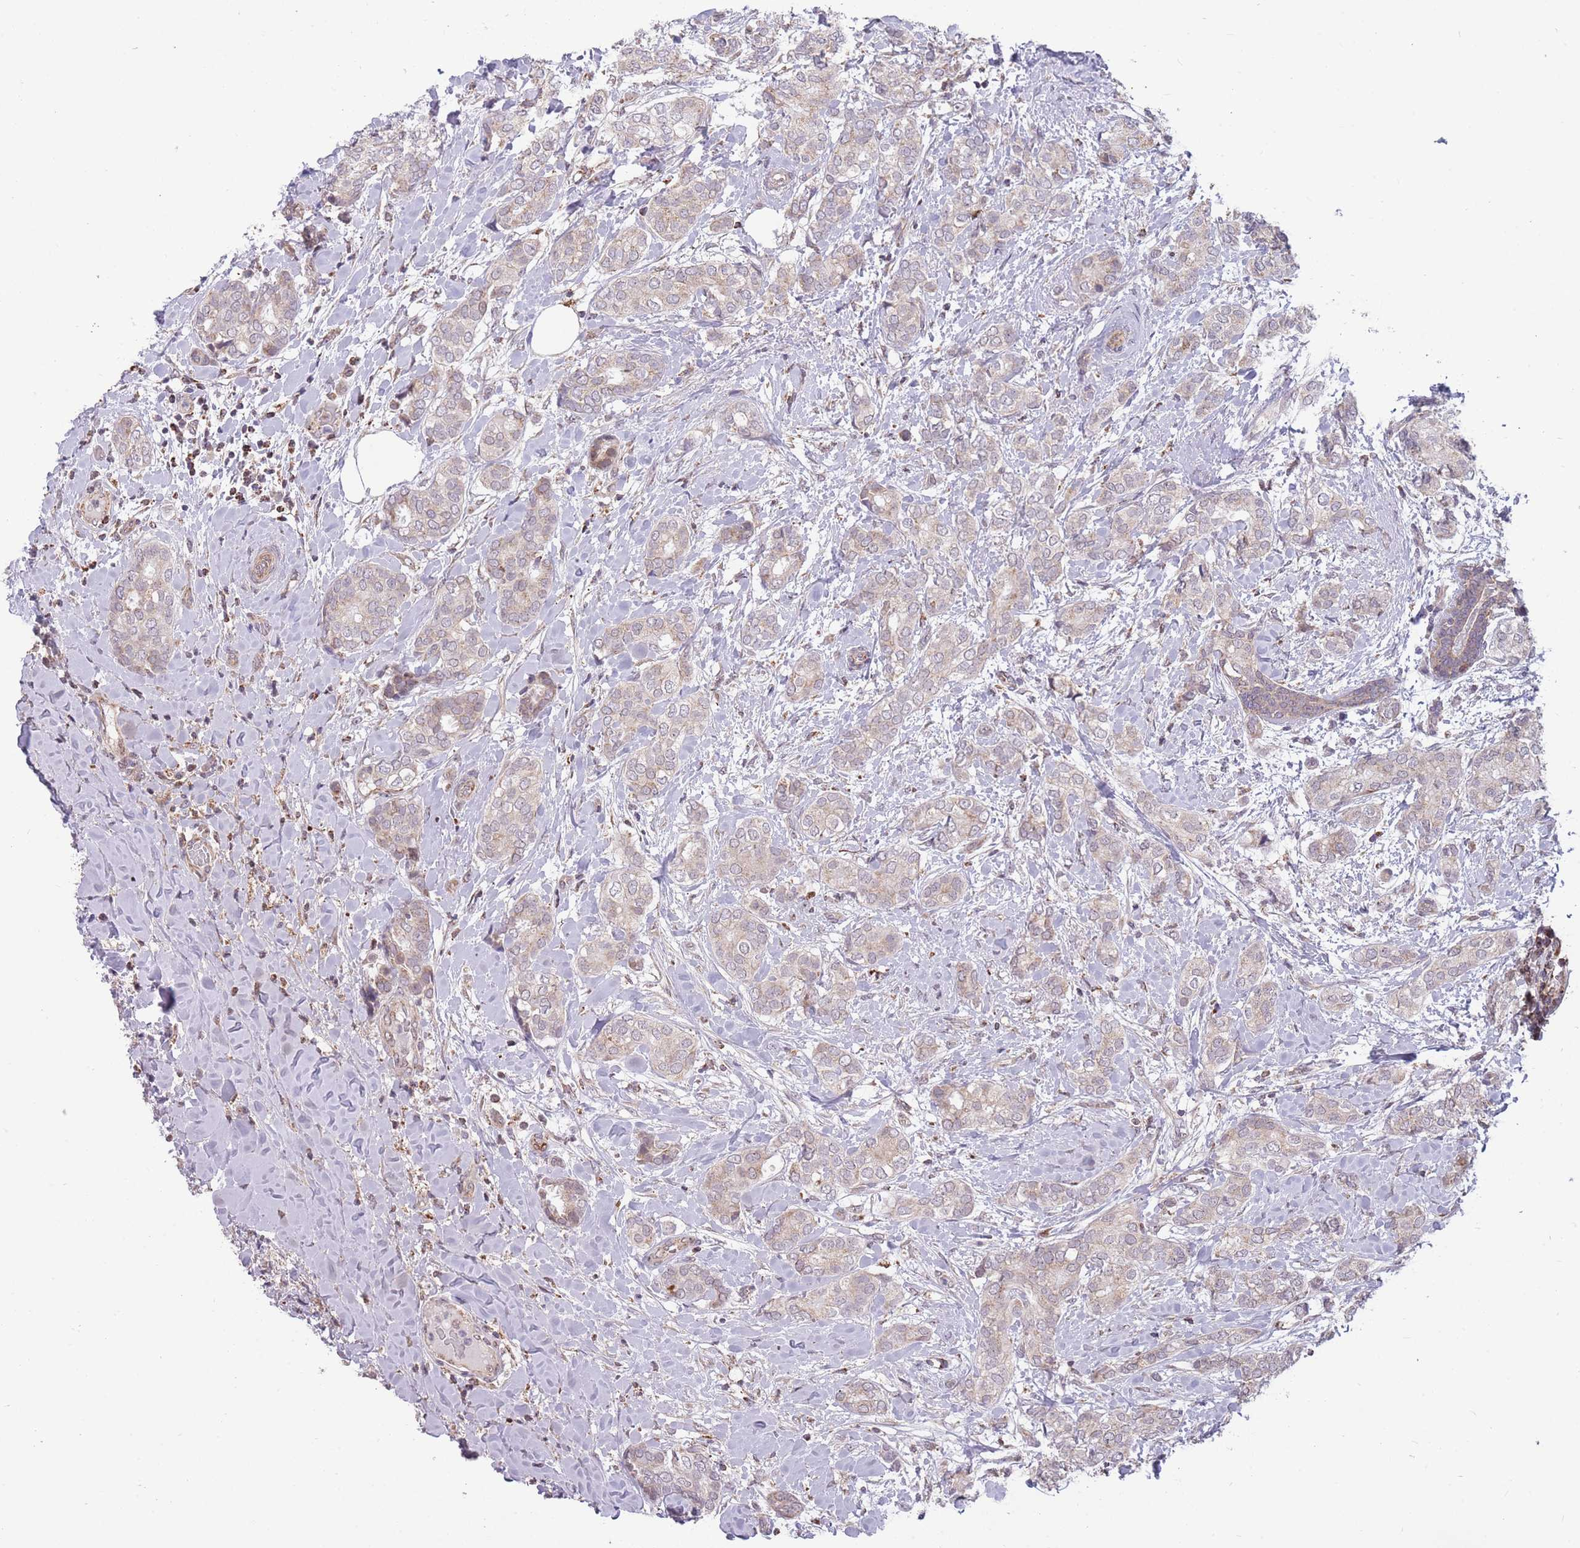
{"staining": {"intensity": "weak", "quantity": "<25%", "location": "cytoplasmic/membranous"}, "tissue": "breast cancer", "cell_type": "Tumor cells", "image_type": "cancer", "snomed": [{"axis": "morphology", "description": "Duct carcinoma"}, {"axis": "topography", "description": "Breast"}], "caption": "Immunohistochemistry micrograph of human intraductal carcinoma (breast) stained for a protein (brown), which exhibits no staining in tumor cells.", "gene": "DPYSL4", "patient": {"sex": "female", "age": 73}}